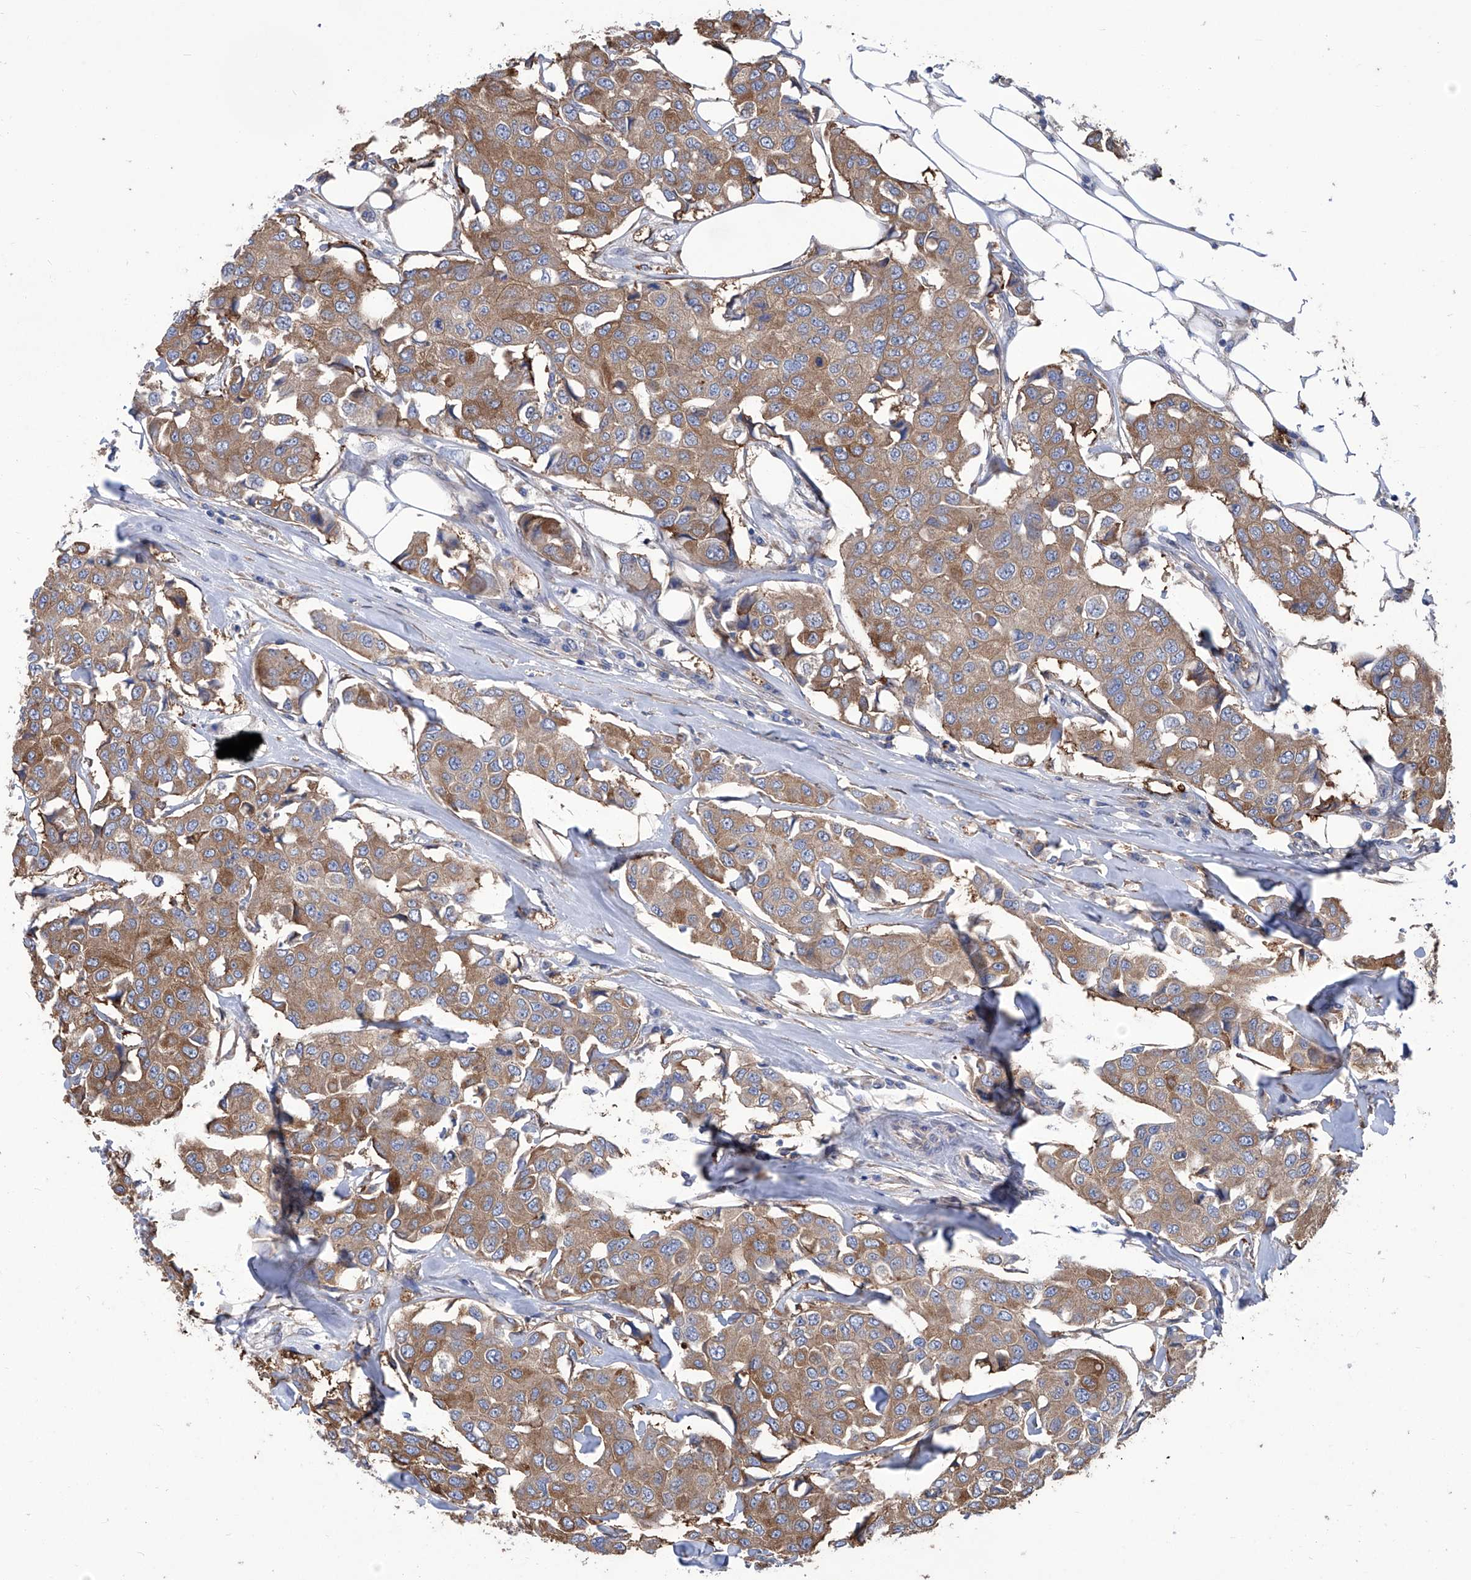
{"staining": {"intensity": "moderate", "quantity": ">75%", "location": "cytoplasmic/membranous"}, "tissue": "breast cancer", "cell_type": "Tumor cells", "image_type": "cancer", "snomed": [{"axis": "morphology", "description": "Duct carcinoma"}, {"axis": "topography", "description": "Breast"}], "caption": "Breast cancer (infiltrating ductal carcinoma) tissue shows moderate cytoplasmic/membranous staining in about >75% of tumor cells (DAB IHC, brown staining for protein, blue staining for nuclei).", "gene": "SMS", "patient": {"sex": "female", "age": 80}}